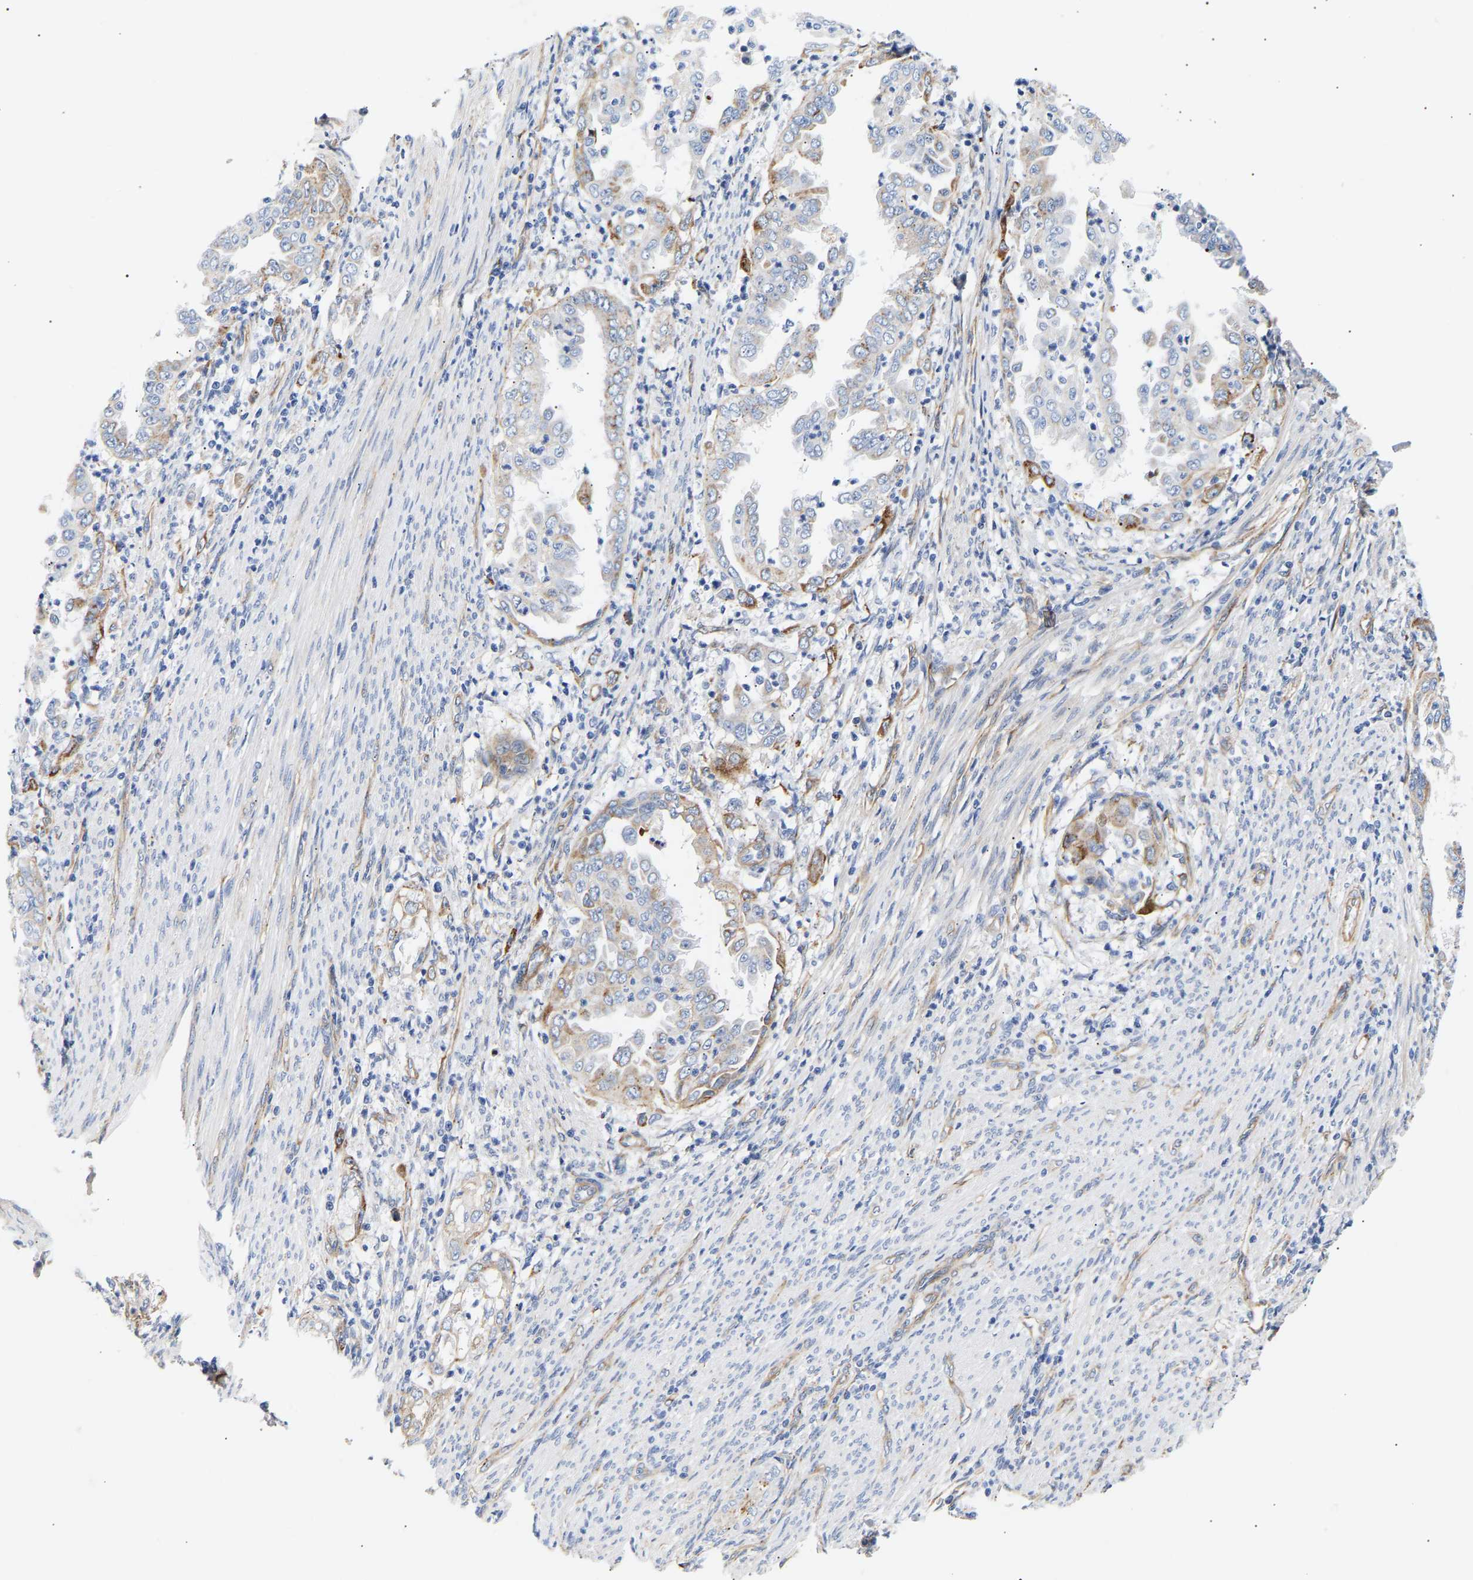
{"staining": {"intensity": "moderate", "quantity": "<25%", "location": "cytoplasmic/membranous"}, "tissue": "endometrial cancer", "cell_type": "Tumor cells", "image_type": "cancer", "snomed": [{"axis": "morphology", "description": "Adenocarcinoma, NOS"}, {"axis": "topography", "description": "Endometrium"}], "caption": "There is low levels of moderate cytoplasmic/membranous positivity in tumor cells of endometrial cancer (adenocarcinoma), as demonstrated by immunohistochemical staining (brown color).", "gene": "IGFBP7", "patient": {"sex": "female", "age": 85}}